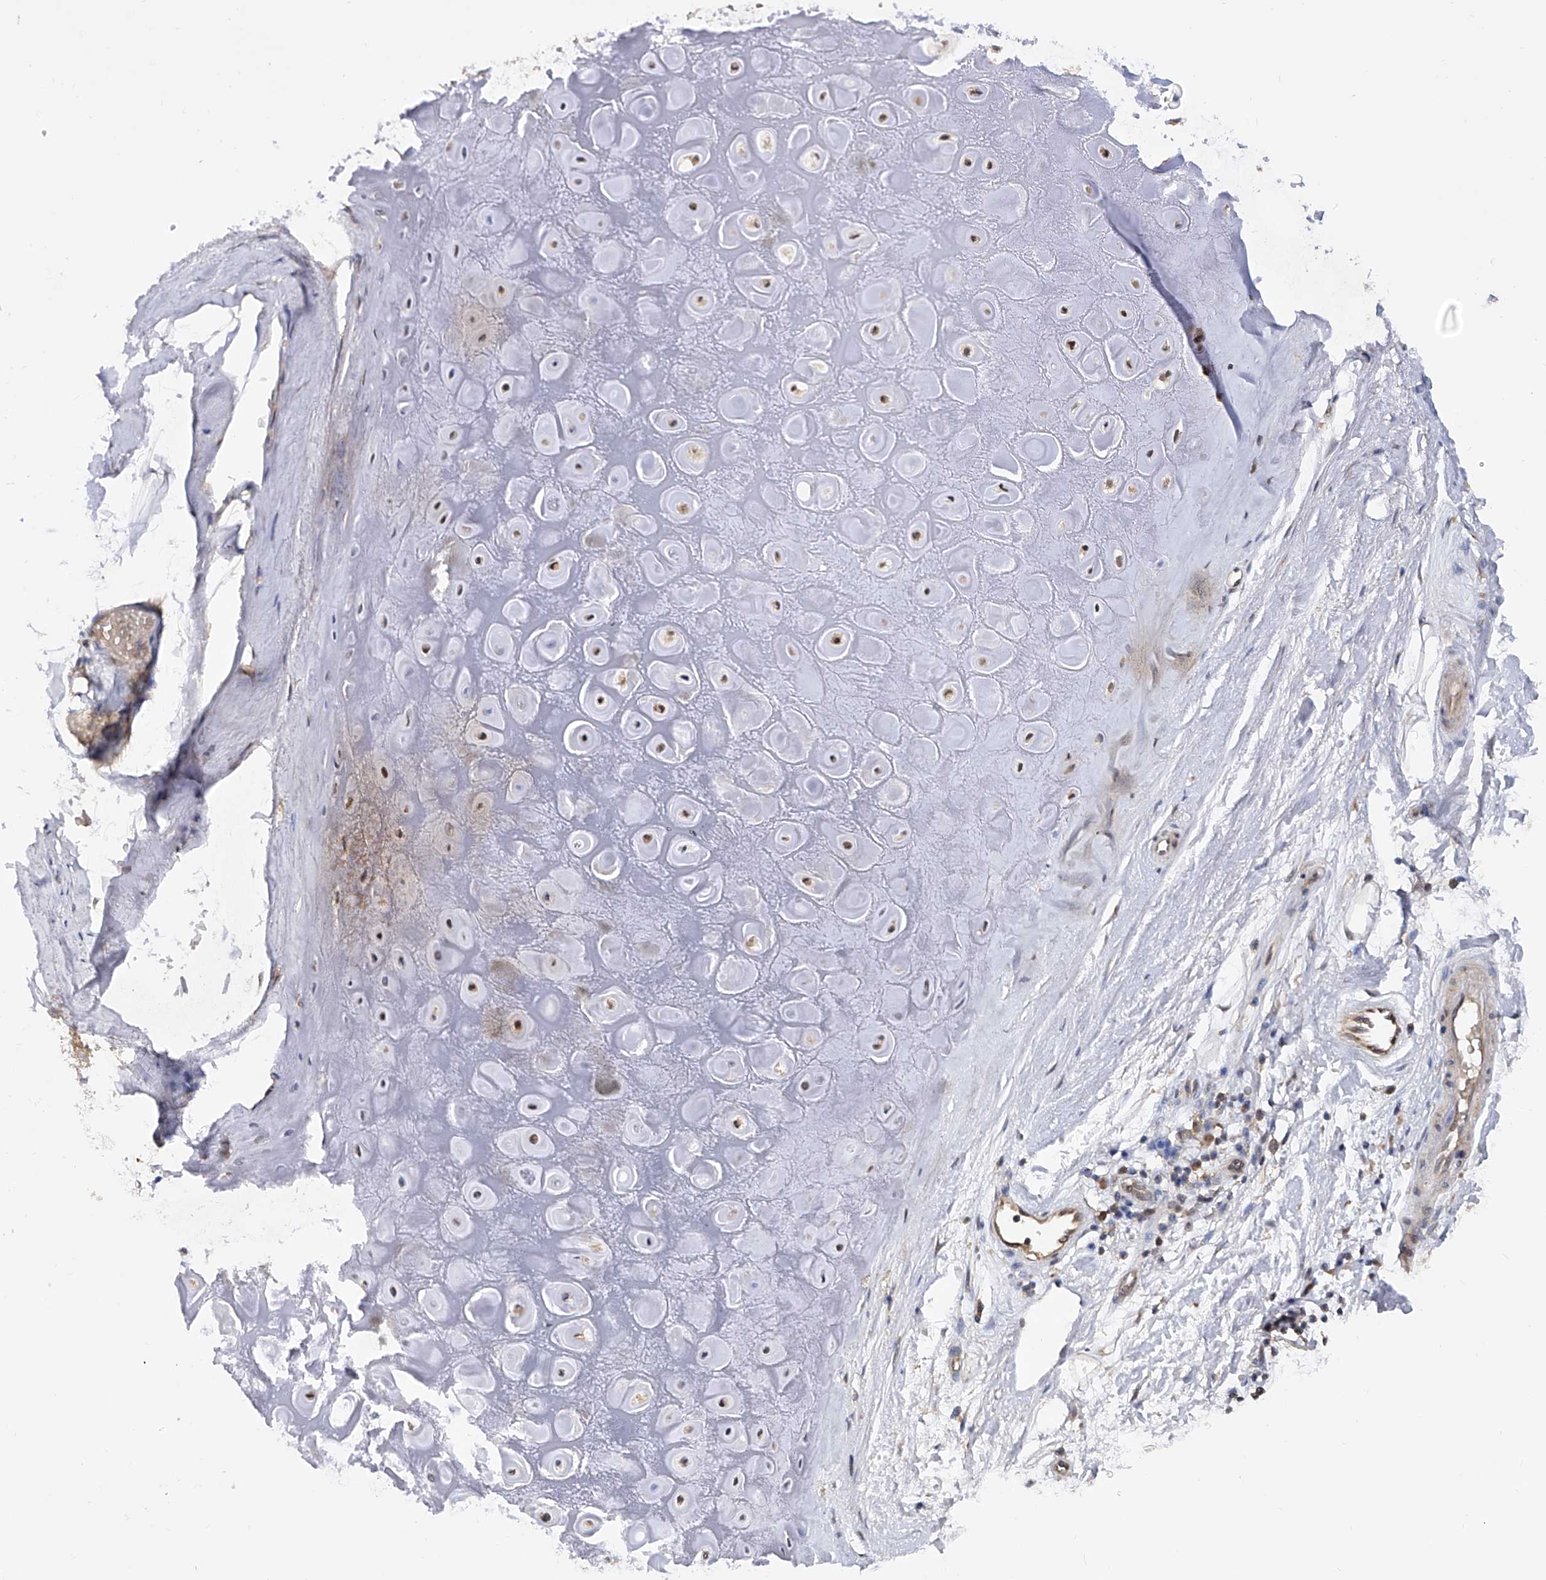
{"staining": {"intensity": "negative", "quantity": "none", "location": "none"}, "tissue": "adipose tissue", "cell_type": "Adipocytes", "image_type": "normal", "snomed": [{"axis": "morphology", "description": "Normal tissue, NOS"}, {"axis": "morphology", "description": "Basal cell carcinoma"}, {"axis": "topography", "description": "Skin"}], "caption": "High power microscopy histopathology image of an immunohistochemistry (IHC) photomicrograph of unremarkable adipose tissue, revealing no significant positivity in adipocytes. Nuclei are stained in blue.", "gene": "USP45", "patient": {"sex": "female", "age": 89}}